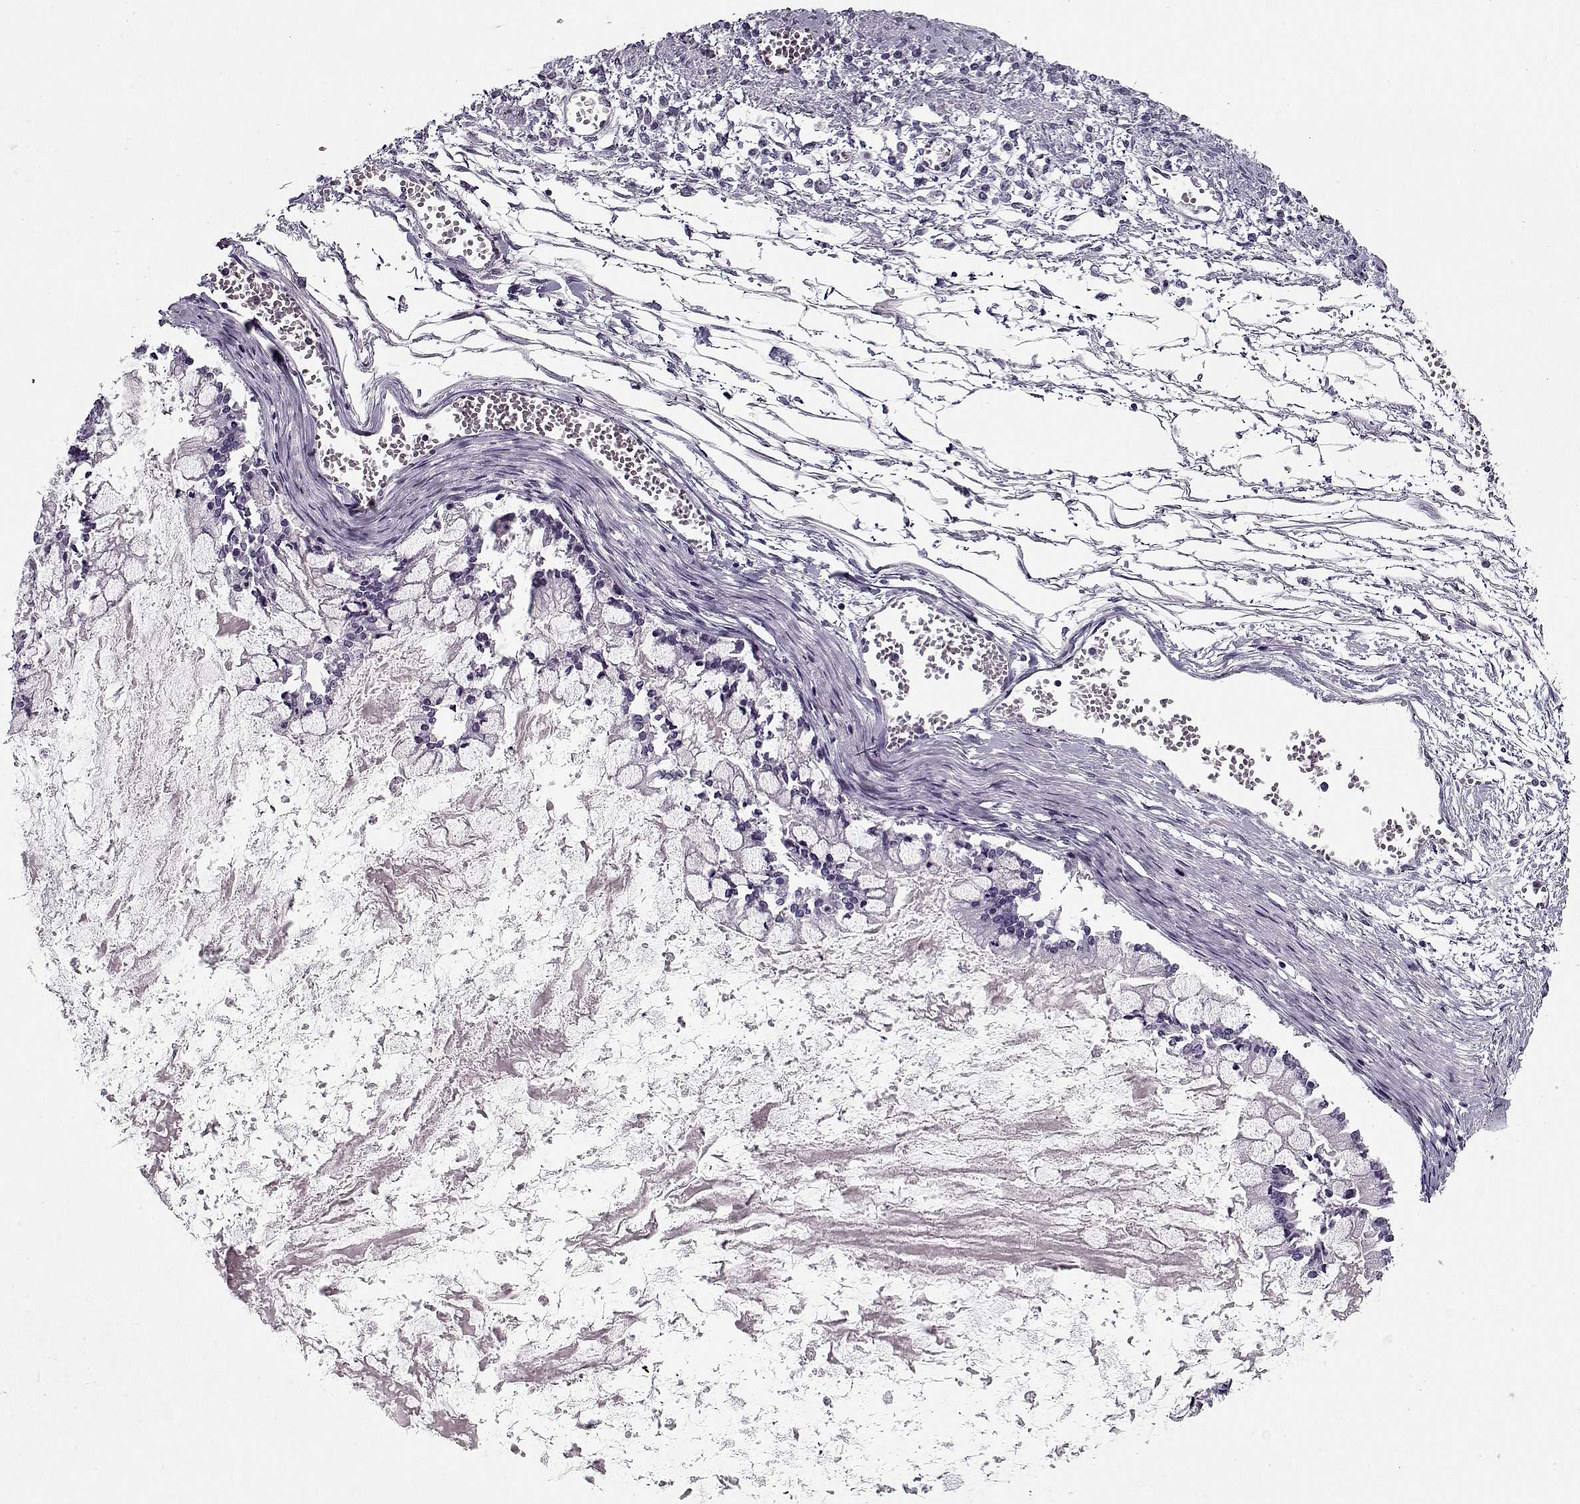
{"staining": {"intensity": "negative", "quantity": "none", "location": "none"}, "tissue": "ovarian cancer", "cell_type": "Tumor cells", "image_type": "cancer", "snomed": [{"axis": "morphology", "description": "Cystadenocarcinoma, mucinous, NOS"}, {"axis": "topography", "description": "Ovary"}], "caption": "High power microscopy histopathology image of an immunohistochemistry (IHC) image of ovarian cancer (mucinous cystadenocarcinoma), revealing no significant staining in tumor cells. Brightfield microscopy of IHC stained with DAB (3,3'-diaminobenzidine) (brown) and hematoxylin (blue), captured at high magnification.", "gene": "CCDC136", "patient": {"sex": "female", "age": 67}}